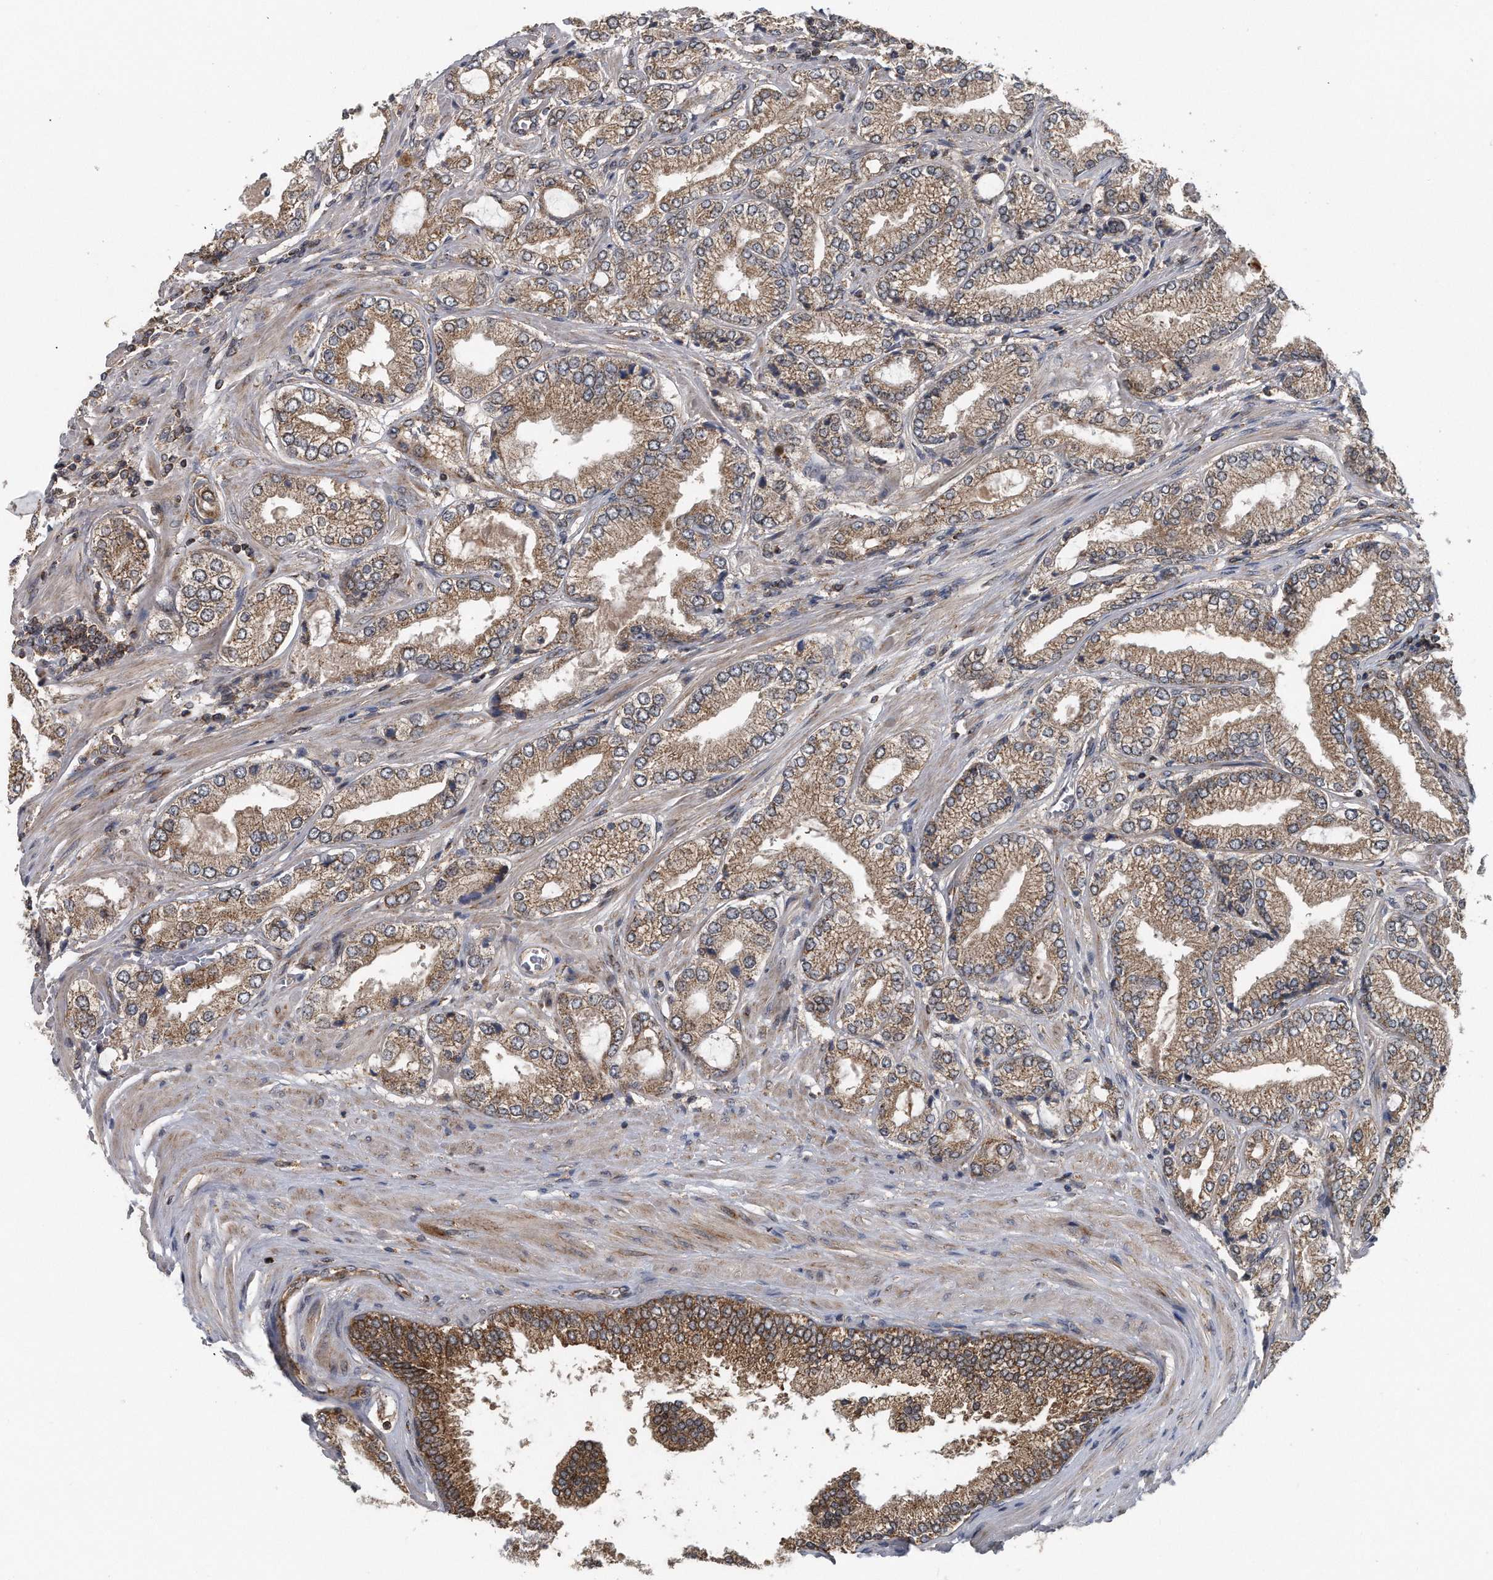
{"staining": {"intensity": "weak", "quantity": "25%-75%", "location": "cytoplasmic/membranous"}, "tissue": "prostate cancer", "cell_type": "Tumor cells", "image_type": "cancer", "snomed": [{"axis": "morphology", "description": "Adenocarcinoma, Low grade"}, {"axis": "topography", "description": "Prostate"}], "caption": "Weak cytoplasmic/membranous protein positivity is present in approximately 25%-75% of tumor cells in adenocarcinoma (low-grade) (prostate).", "gene": "ALPK2", "patient": {"sex": "male", "age": 62}}